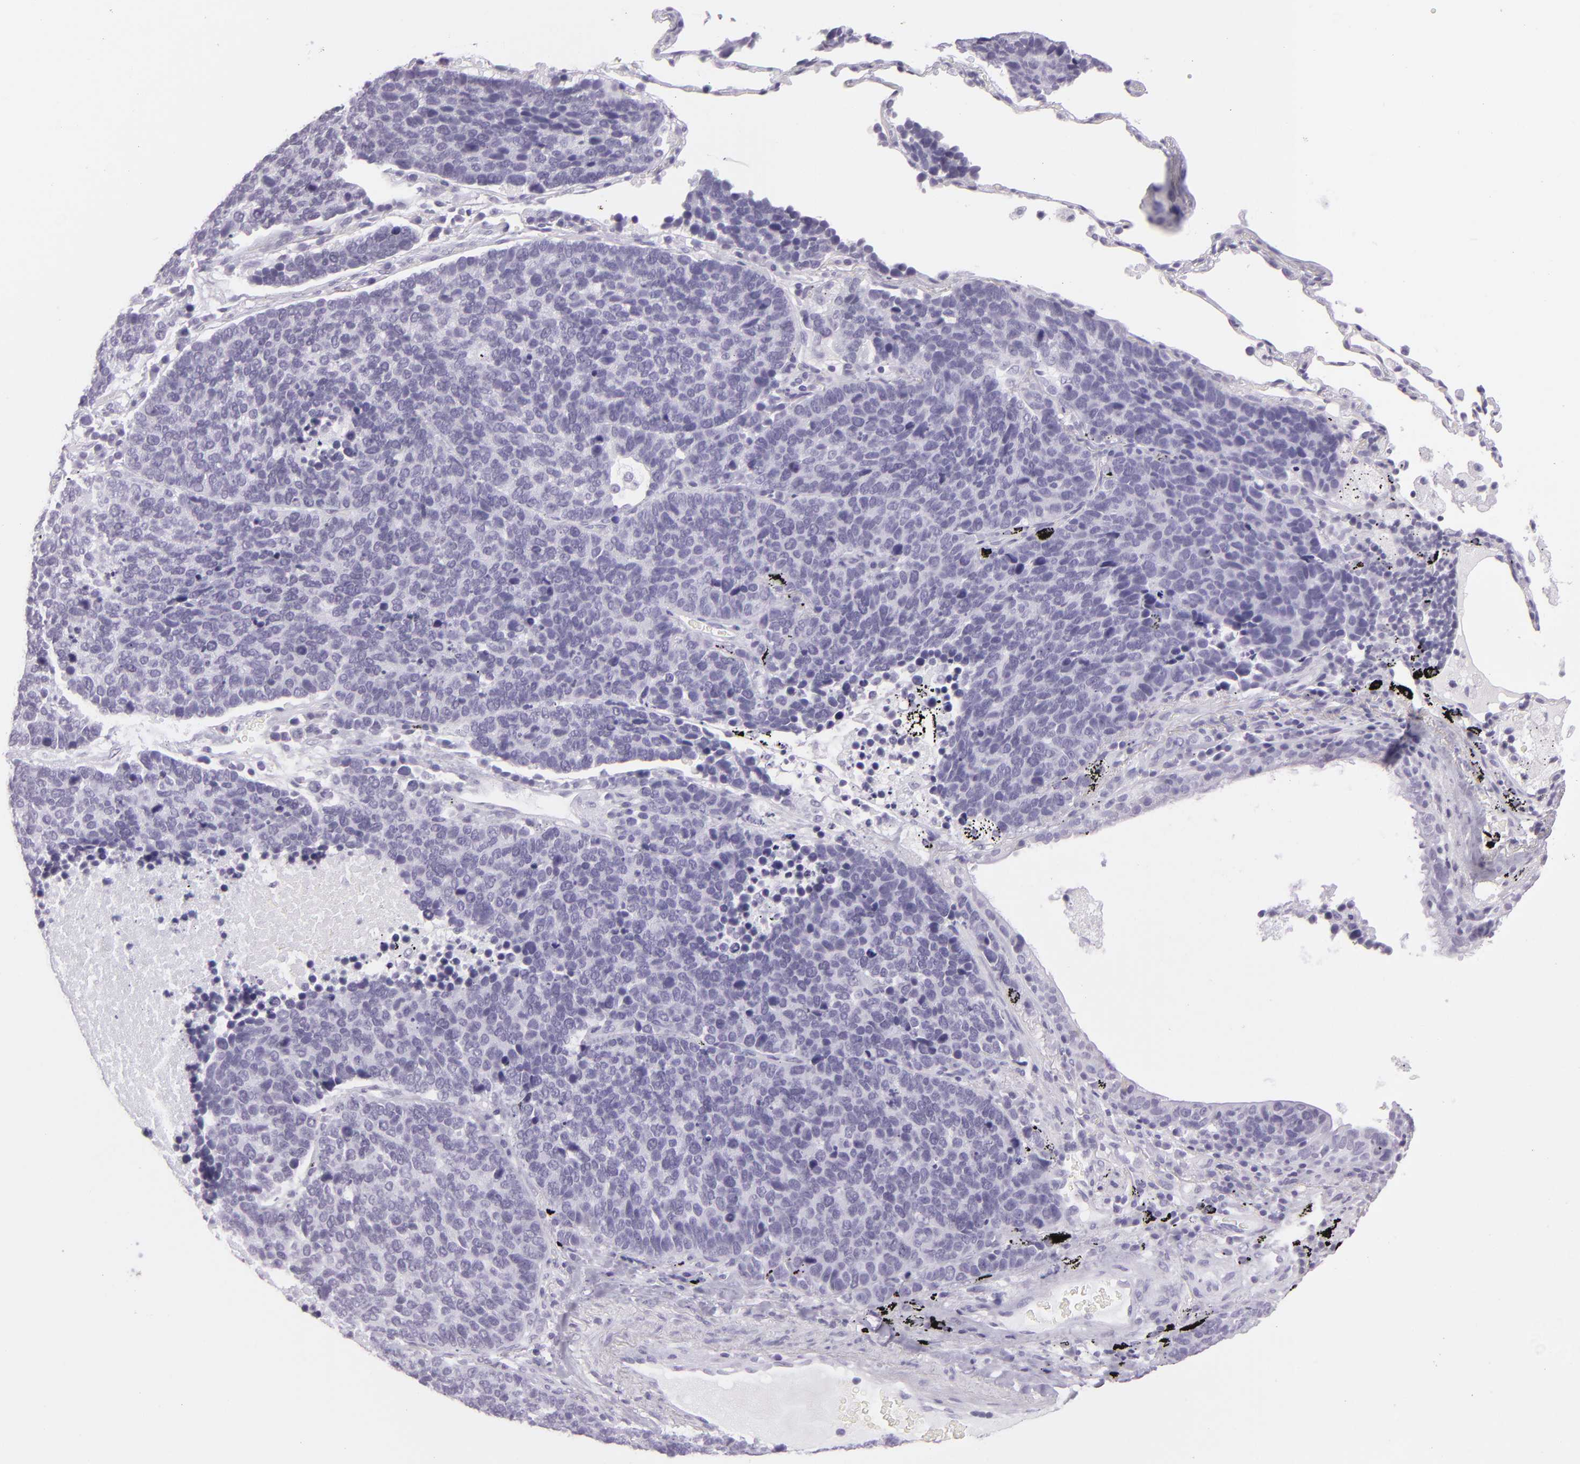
{"staining": {"intensity": "negative", "quantity": "none", "location": "none"}, "tissue": "lung cancer", "cell_type": "Tumor cells", "image_type": "cancer", "snomed": [{"axis": "morphology", "description": "Neoplasm, malignant, NOS"}, {"axis": "topography", "description": "Lung"}], "caption": "Malignant neoplasm (lung) was stained to show a protein in brown. There is no significant staining in tumor cells. (Brightfield microscopy of DAB (3,3'-diaminobenzidine) immunohistochemistry (IHC) at high magnification).", "gene": "MUC6", "patient": {"sex": "female", "age": 75}}